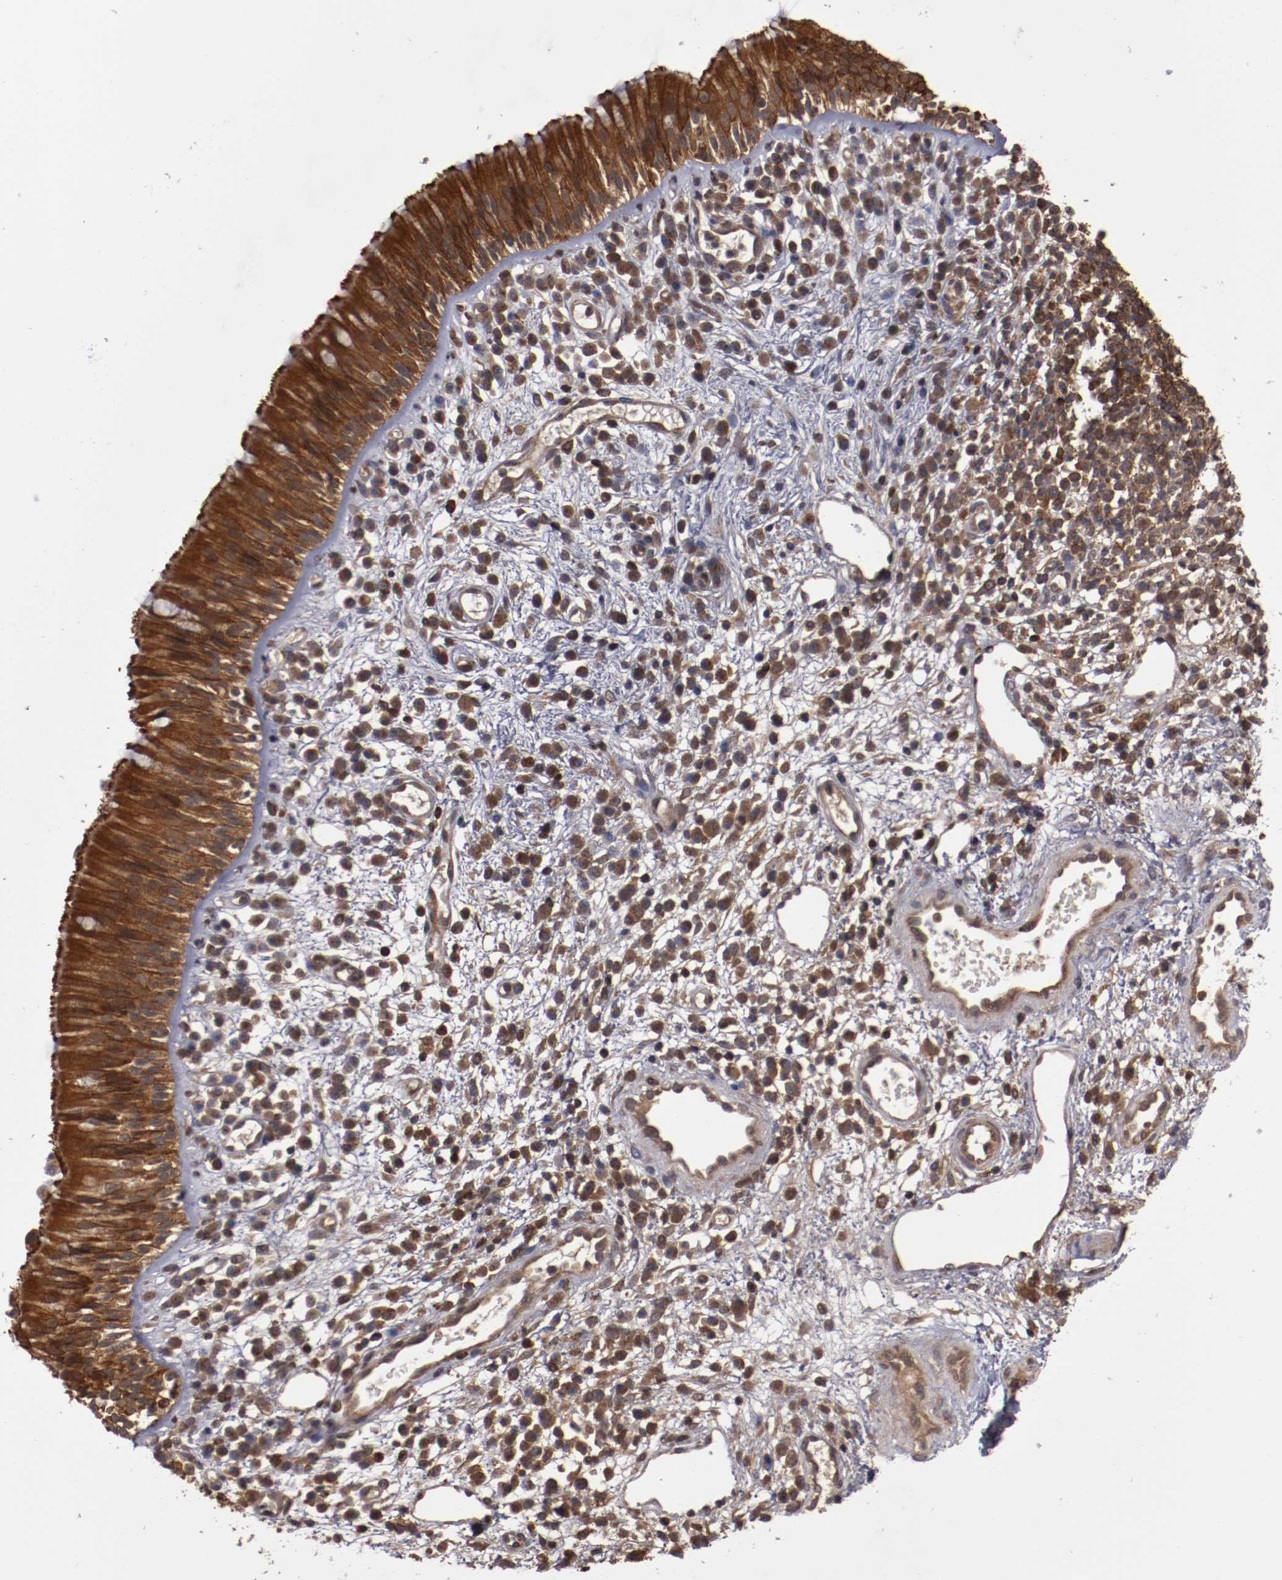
{"staining": {"intensity": "moderate", "quantity": ">75%", "location": "cytoplasmic/membranous"}, "tissue": "nasopharynx", "cell_type": "Respiratory epithelial cells", "image_type": "normal", "snomed": [{"axis": "morphology", "description": "Normal tissue, NOS"}, {"axis": "morphology", "description": "Inflammation, NOS"}, {"axis": "morphology", "description": "Malignant melanoma, Metastatic site"}, {"axis": "topography", "description": "Nasopharynx"}], "caption": "An IHC photomicrograph of unremarkable tissue is shown. Protein staining in brown highlights moderate cytoplasmic/membranous positivity in nasopharynx within respiratory epithelial cells. Nuclei are stained in blue.", "gene": "RPS6KA6", "patient": {"sex": "female", "age": 55}}